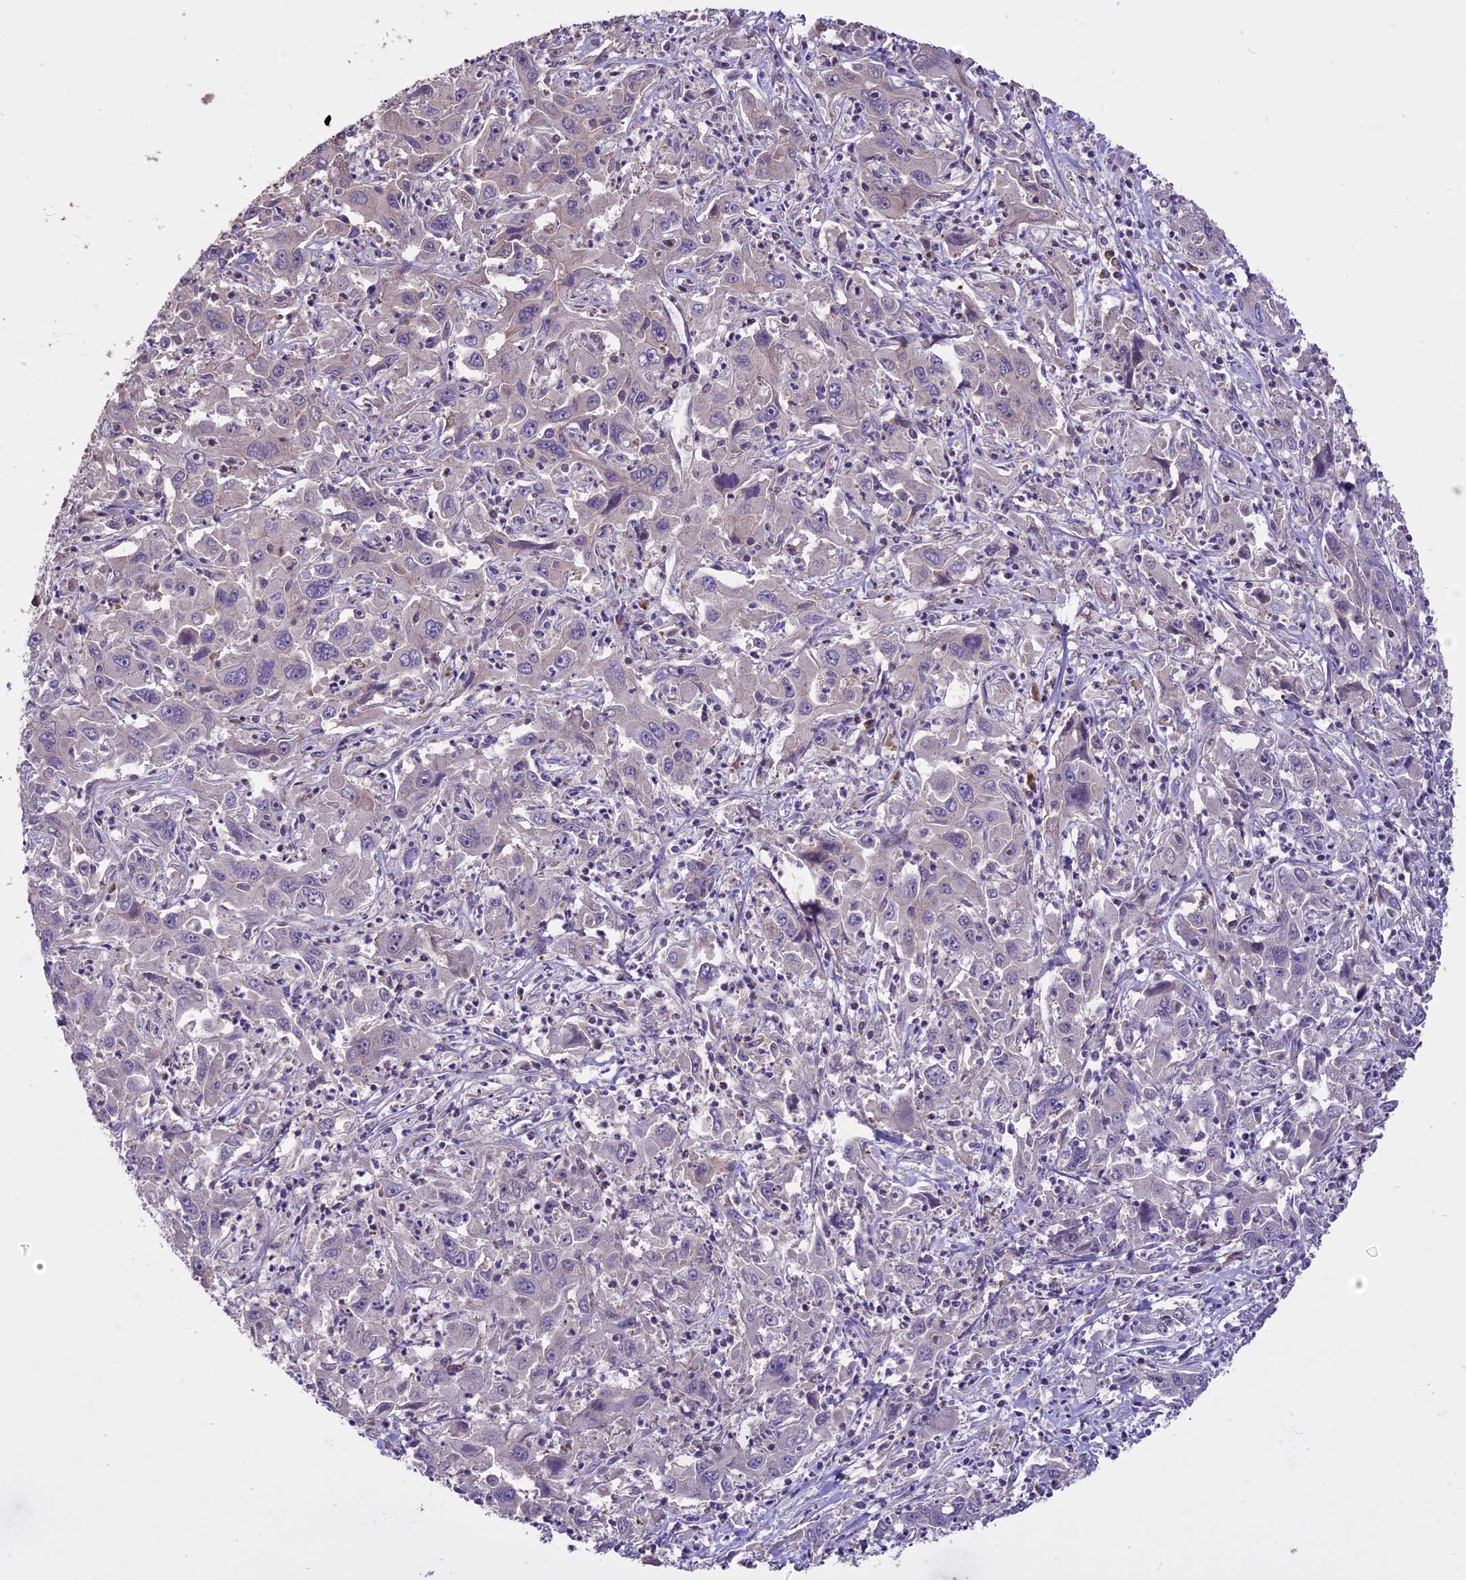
{"staining": {"intensity": "negative", "quantity": "none", "location": "none"}, "tissue": "liver cancer", "cell_type": "Tumor cells", "image_type": "cancer", "snomed": [{"axis": "morphology", "description": "Carcinoma, Hepatocellular, NOS"}, {"axis": "topography", "description": "Liver"}], "caption": "Human liver cancer stained for a protein using immunohistochemistry (IHC) shows no positivity in tumor cells.", "gene": "ENHO", "patient": {"sex": "male", "age": 63}}